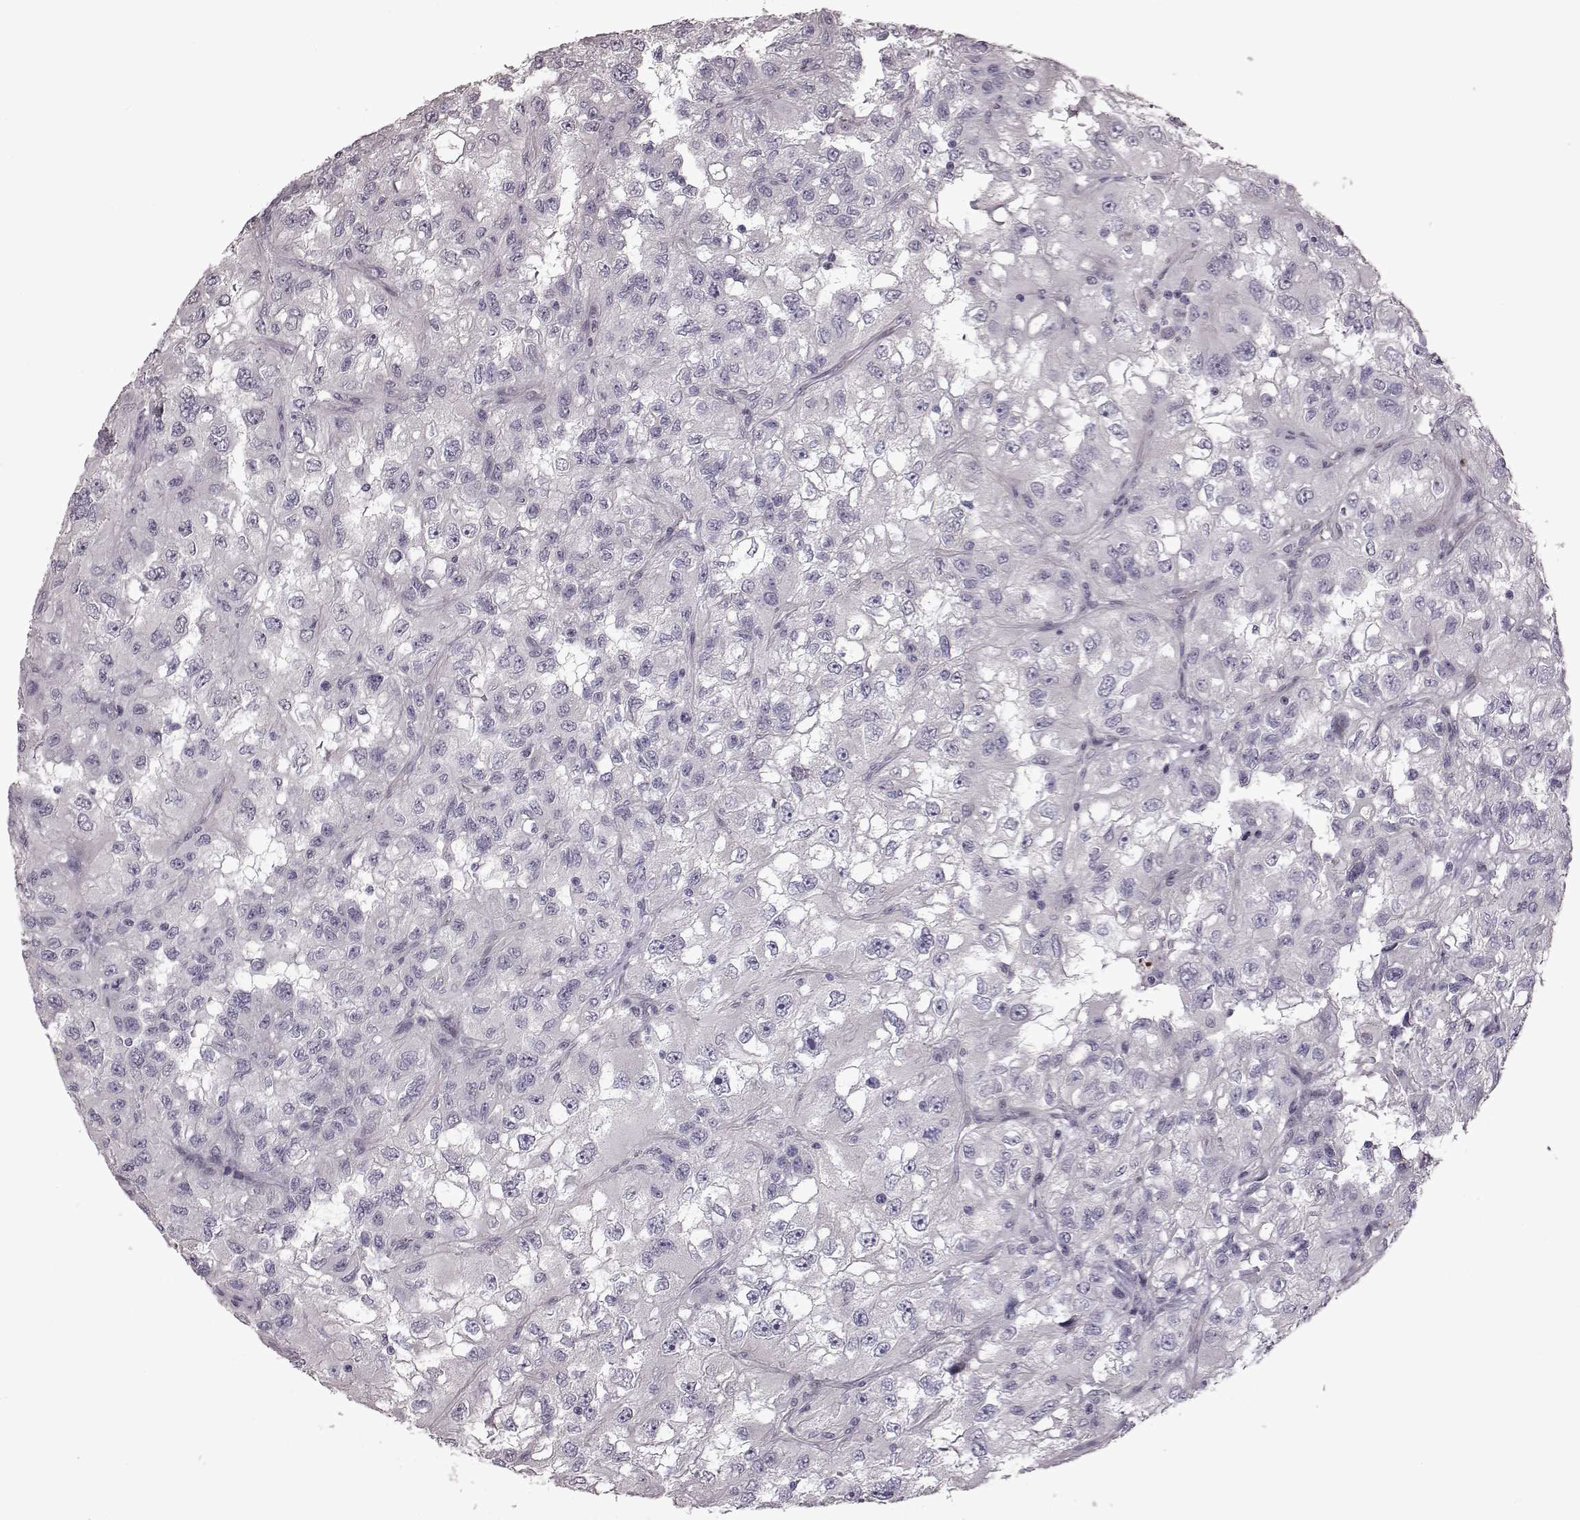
{"staining": {"intensity": "negative", "quantity": "none", "location": "none"}, "tissue": "renal cancer", "cell_type": "Tumor cells", "image_type": "cancer", "snomed": [{"axis": "morphology", "description": "Adenocarcinoma, NOS"}, {"axis": "topography", "description": "Kidney"}], "caption": "Human renal cancer stained for a protein using IHC exhibits no staining in tumor cells.", "gene": "GAL", "patient": {"sex": "male", "age": 64}}